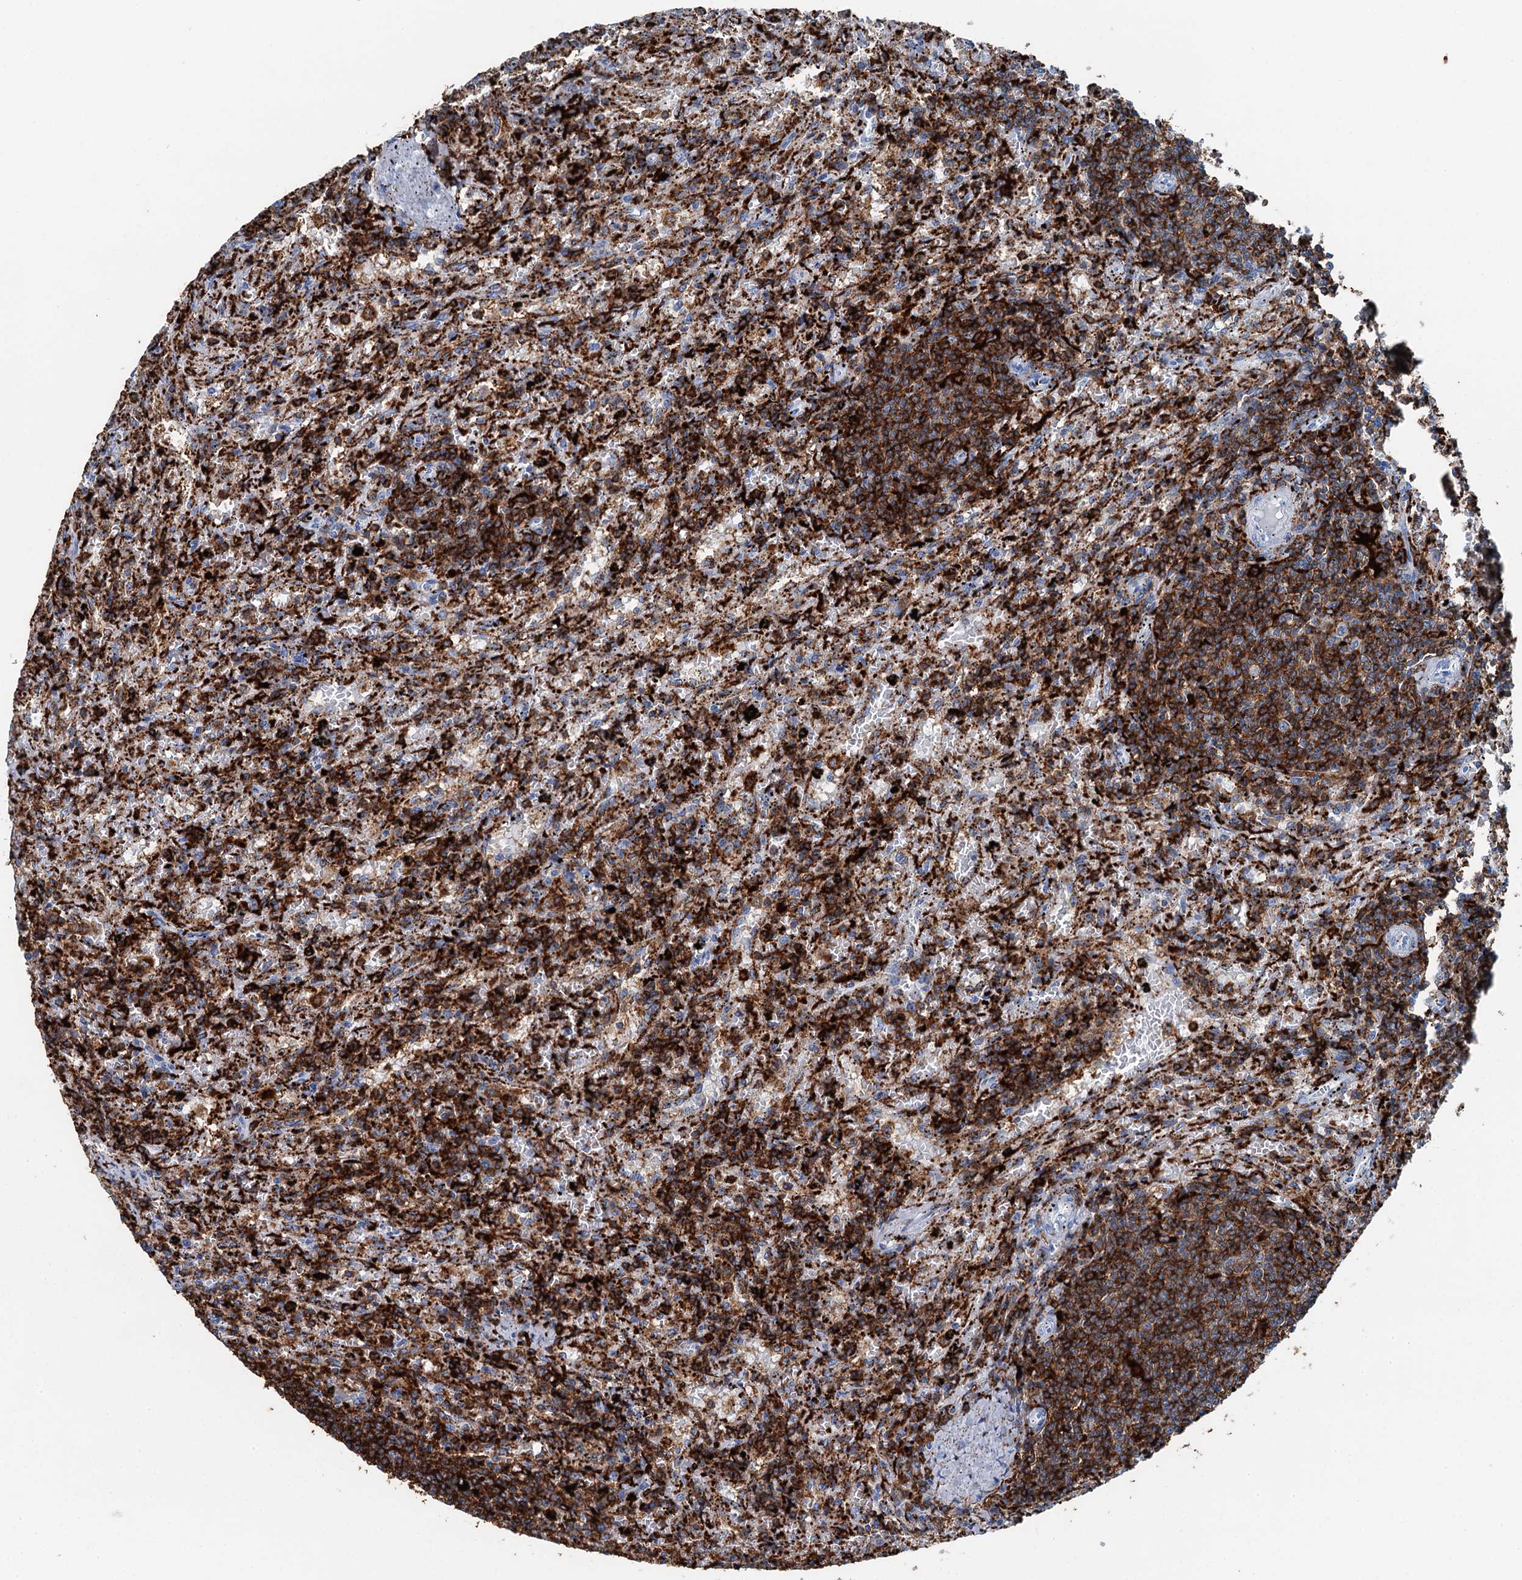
{"staining": {"intensity": "strong", "quantity": ">75%", "location": "cytoplasmic/membranous"}, "tissue": "lymphoma", "cell_type": "Tumor cells", "image_type": "cancer", "snomed": [{"axis": "morphology", "description": "Malignant lymphoma, non-Hodgkin's type, Low grade"}, {"axis": "topography", "description": "Spleen"}], "caption": "Brown immunohistochemical staining in malignant lymphoma, non-Hodgkin's type (low-grade) reveals strong cytoplasmic/membranous positivity in about >75% of tumor cells.", "gene": "PLAC8", "patient": {"sex": "male", "age": 76}}